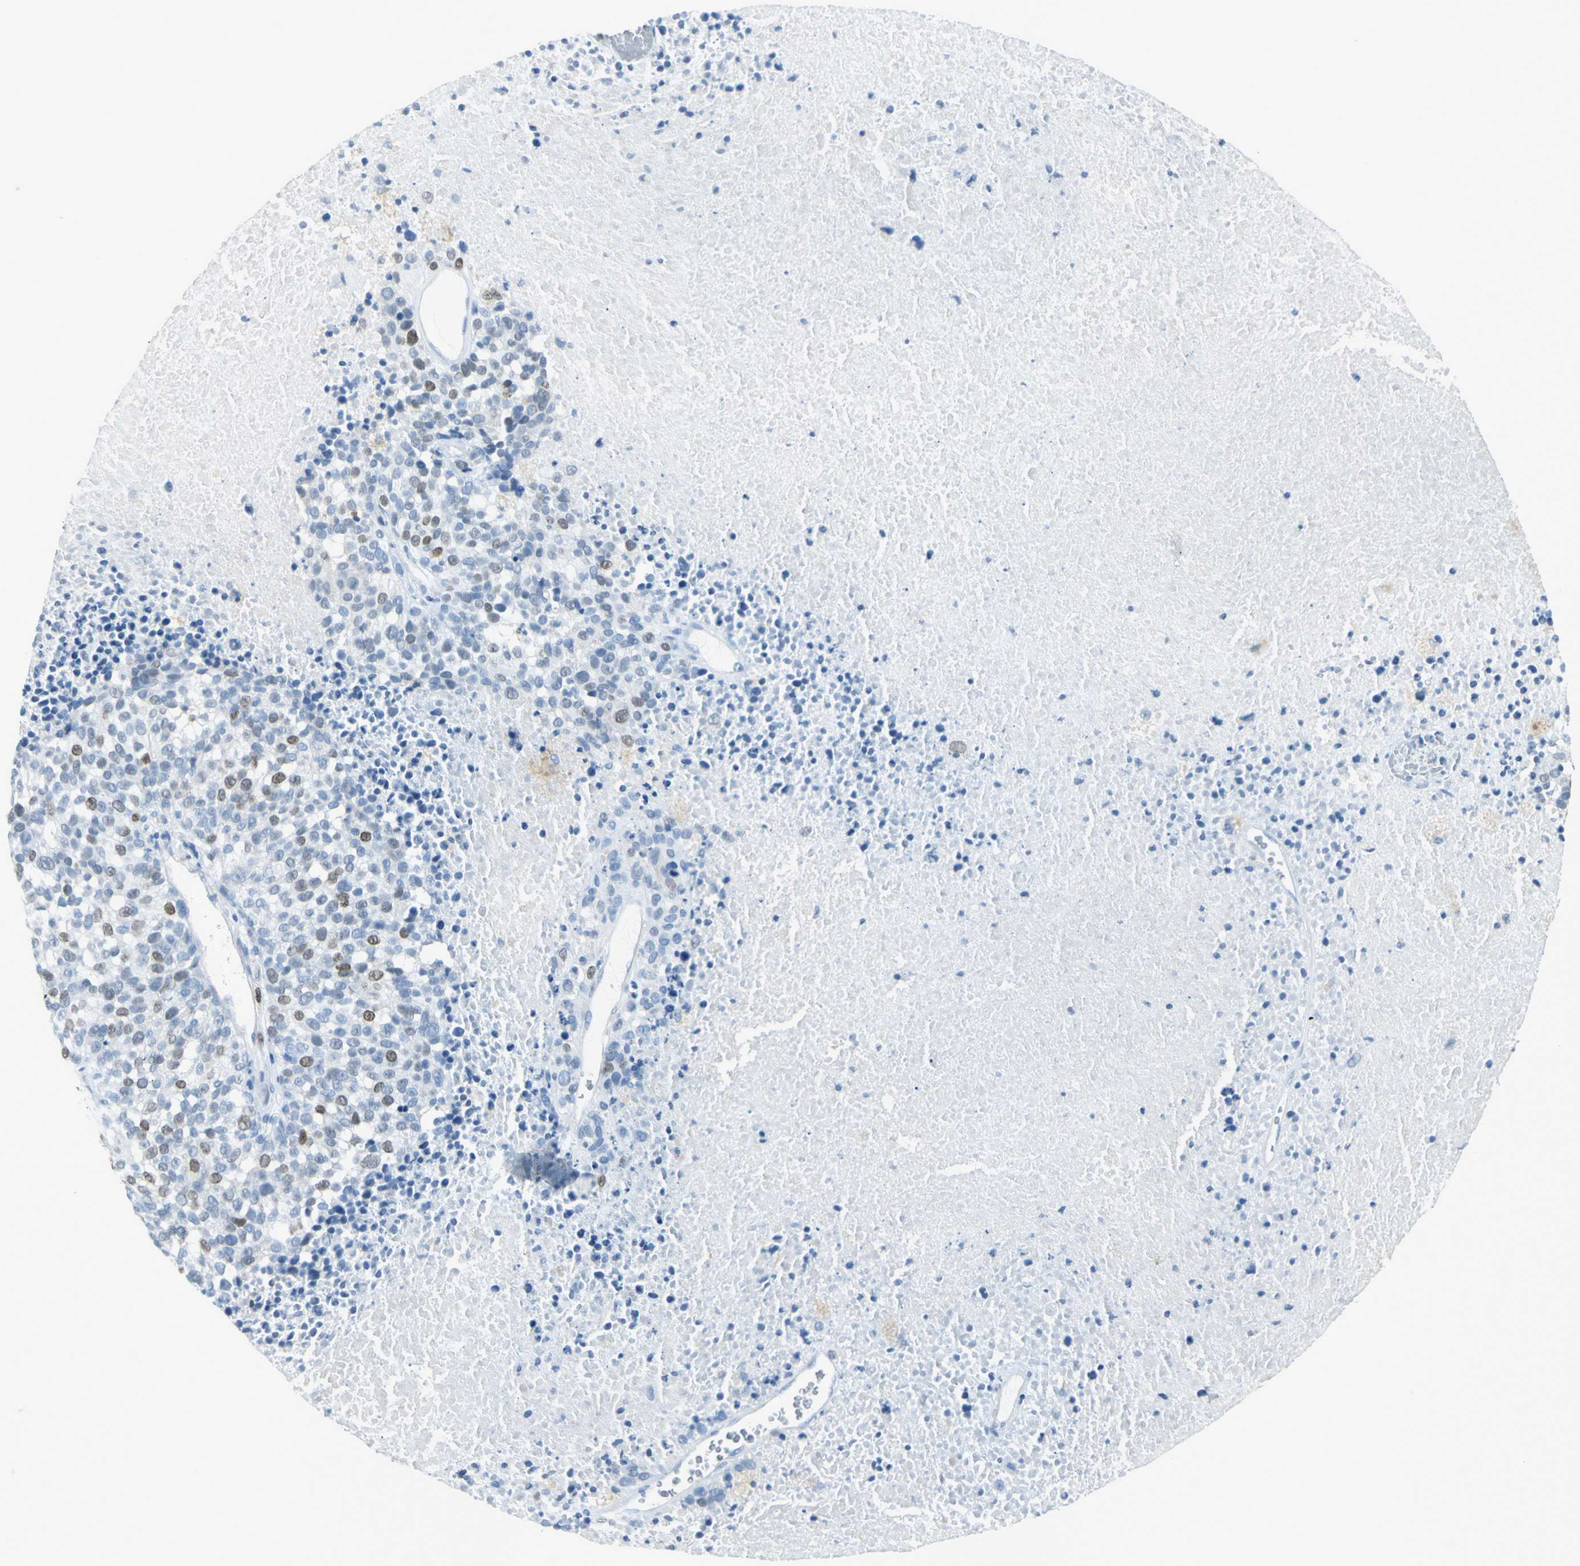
{"staining": {"intensity": "moderate", "quantity": "<25%", "location": "nuclear"}, "tissue": "melanoma", "cell_type": "Tumor cells", "image_type": "cancer", "snomed": [{"axis": "morphology", "description": "Malignant melanoma, Metastatic site"}, {"axis": "topography", "description": "Cerebral cortex"}], "caption": "DAB immunohistochemical staining of human melanoma shows moderate nuclear protein staining in about <25% of tumor cells.", "gene": "MCM3", "patient": {"sex": "female", "age": 52}}